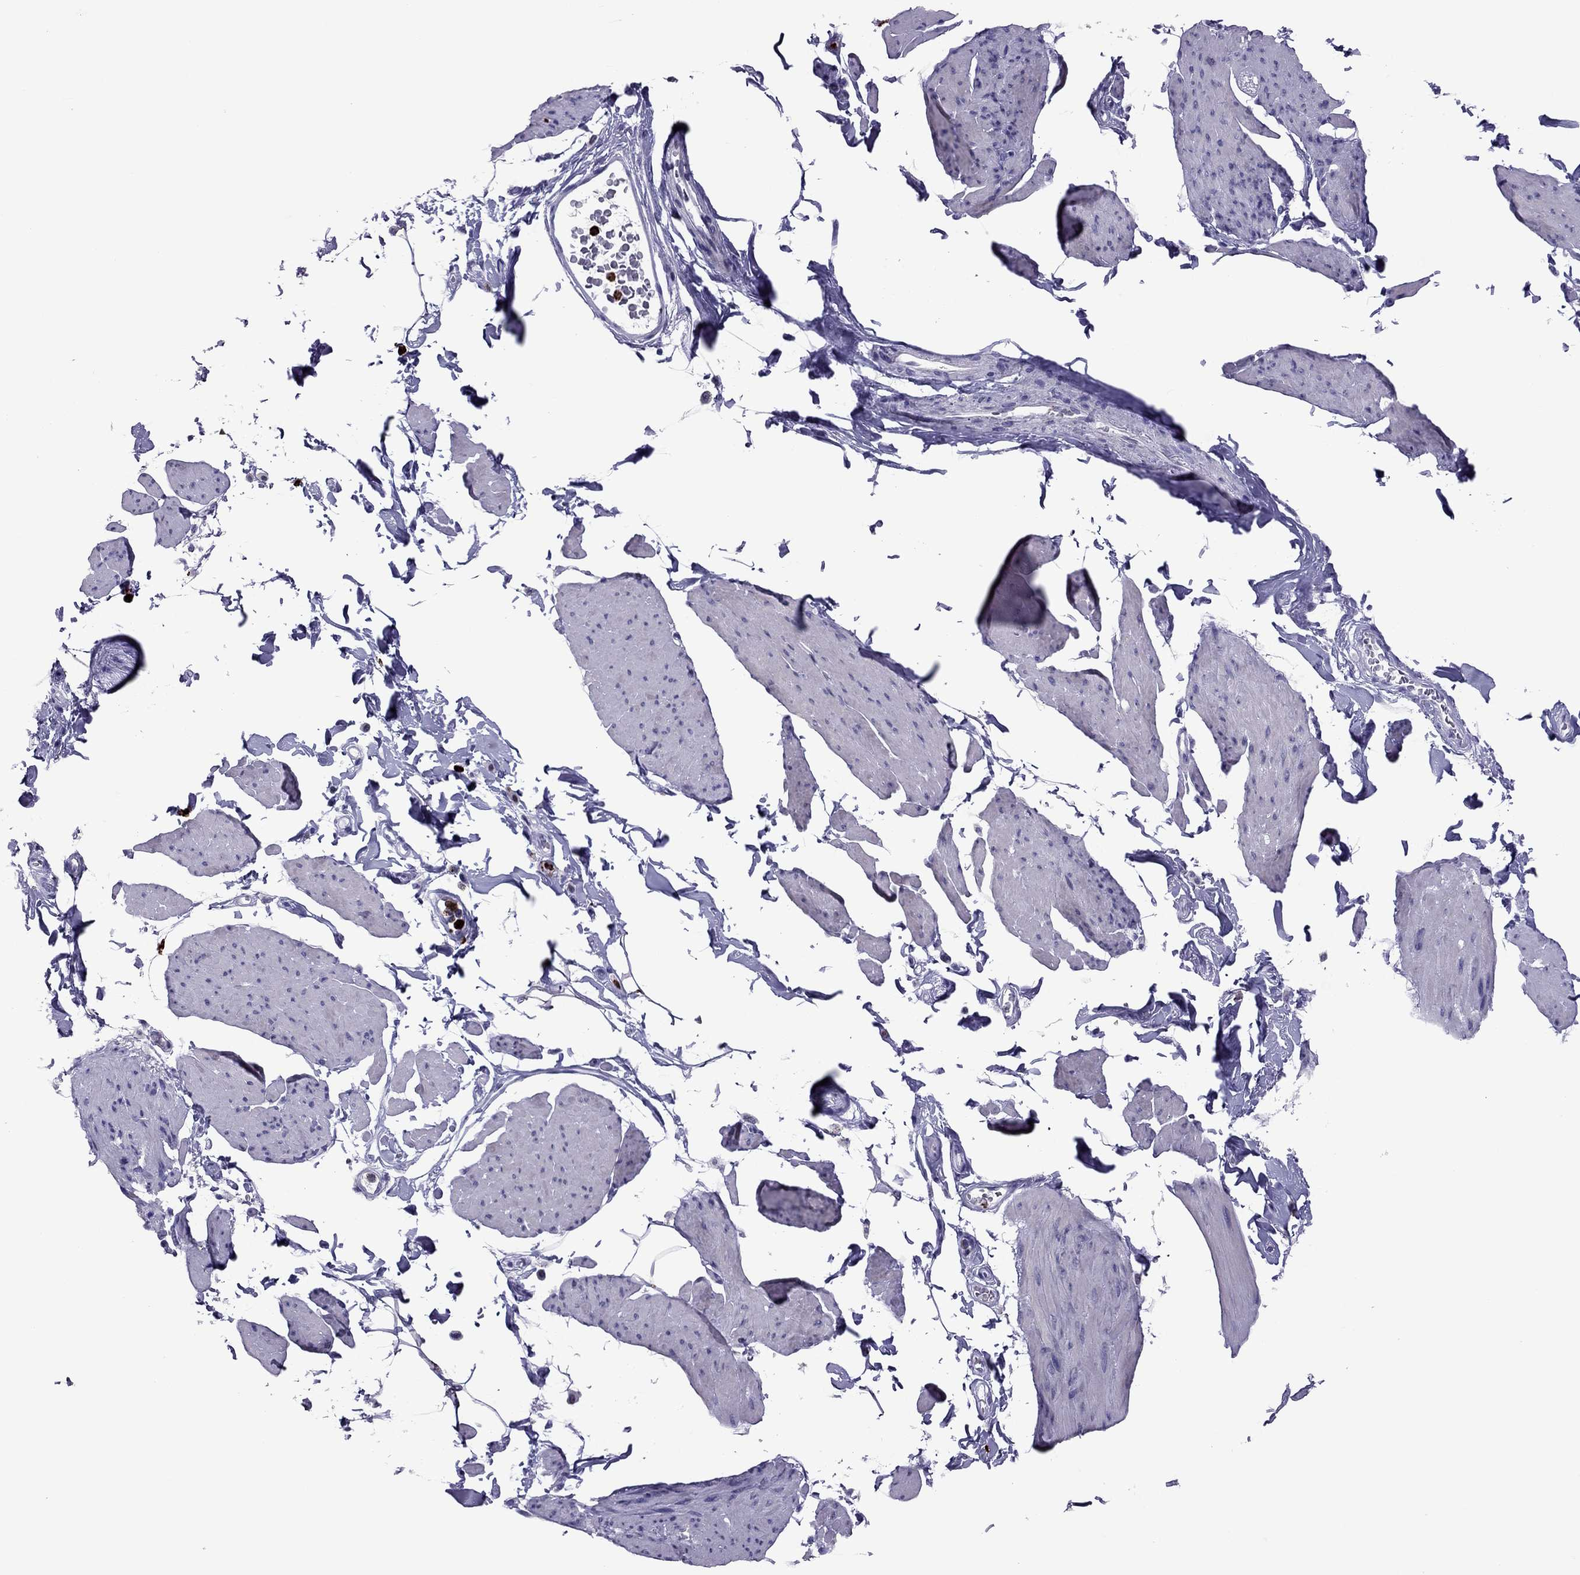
{"staining": {"intensity": "negative", "quantity": "none", "location": "none"}, "tissue": "smooth muscle", "cell_type": "Smooth muscle cells", "image_type": "normal", "snomed": [{"axis": "morphology", "description": "Normal tissue, NOS"}, {"axis": "topography", "description": "Adipose tissue"}, {"axis": "topography", "description": "Smooth muscle"}, {"axis": "topography", "description": "Peripheral nerve tissue"}], "caption": "Immunohistochemical staining of benign human smooth muscle shows no significant staining in smooth muscle cells.", "gene": "CCL27", "patient": {"sex": "male", "age": 83}}